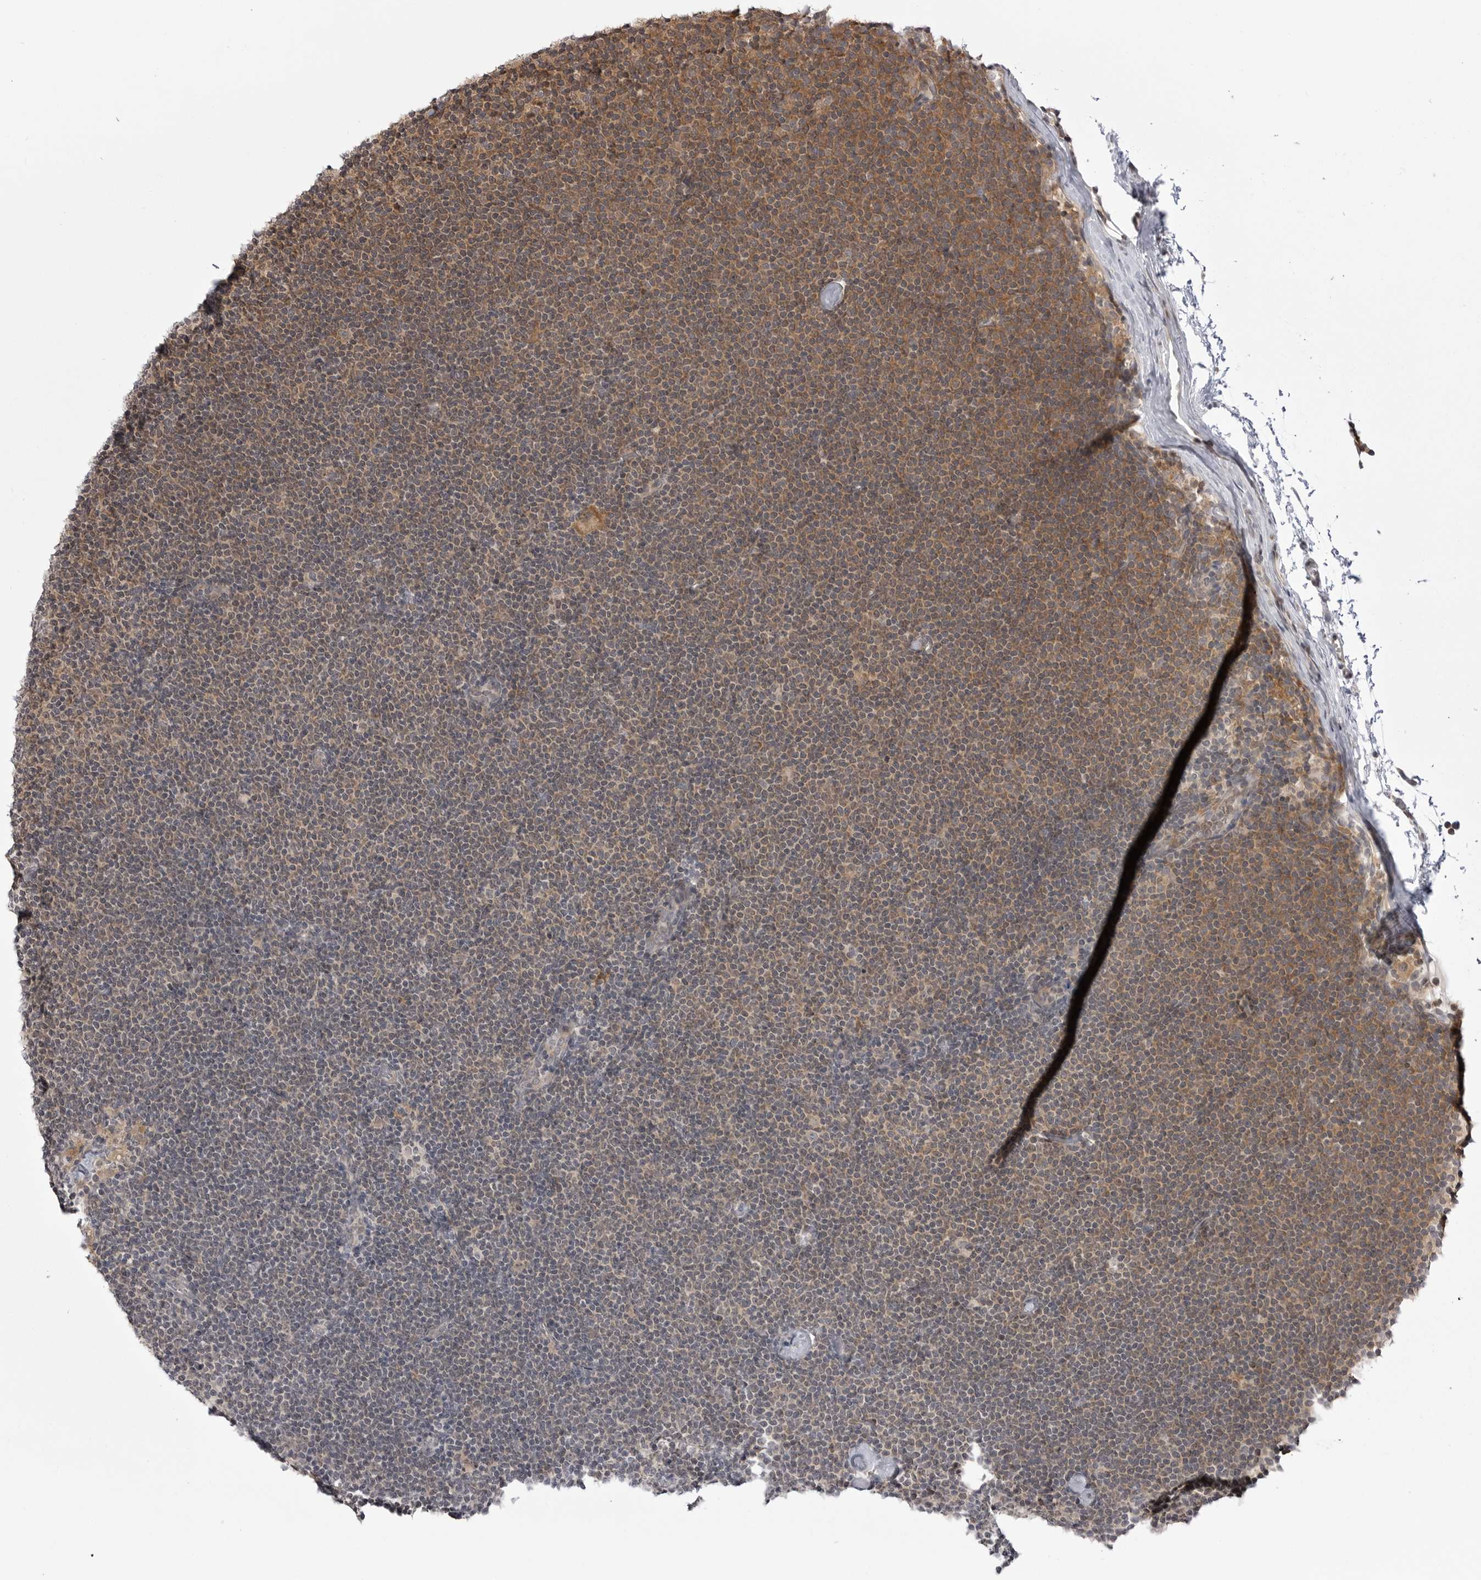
{"staining": {"intensity": "moderate", "quantity": "<25%", "location": "cytoplasmic/membranous"}, "tissue": "lymphoma", "cell_type": "Tumor cells", "image_type": "cancer", "snomed": [{"axis": "morphology", "description": "Malignant lymphoma, non-Hodgkin's type, Low grade"}, {"axis": "topography", "description": "Lymph node"}], "caption": "Immunohistochemistry (DAB (3,3'-diaminobenzidine)) staining of human lymphoma demonstrates moderate cytoplasmic/membranous protein positivity in about <25% of tumor cells.", "gene": "PTK2B", "patient": {"sex": "female", "age": 53}}